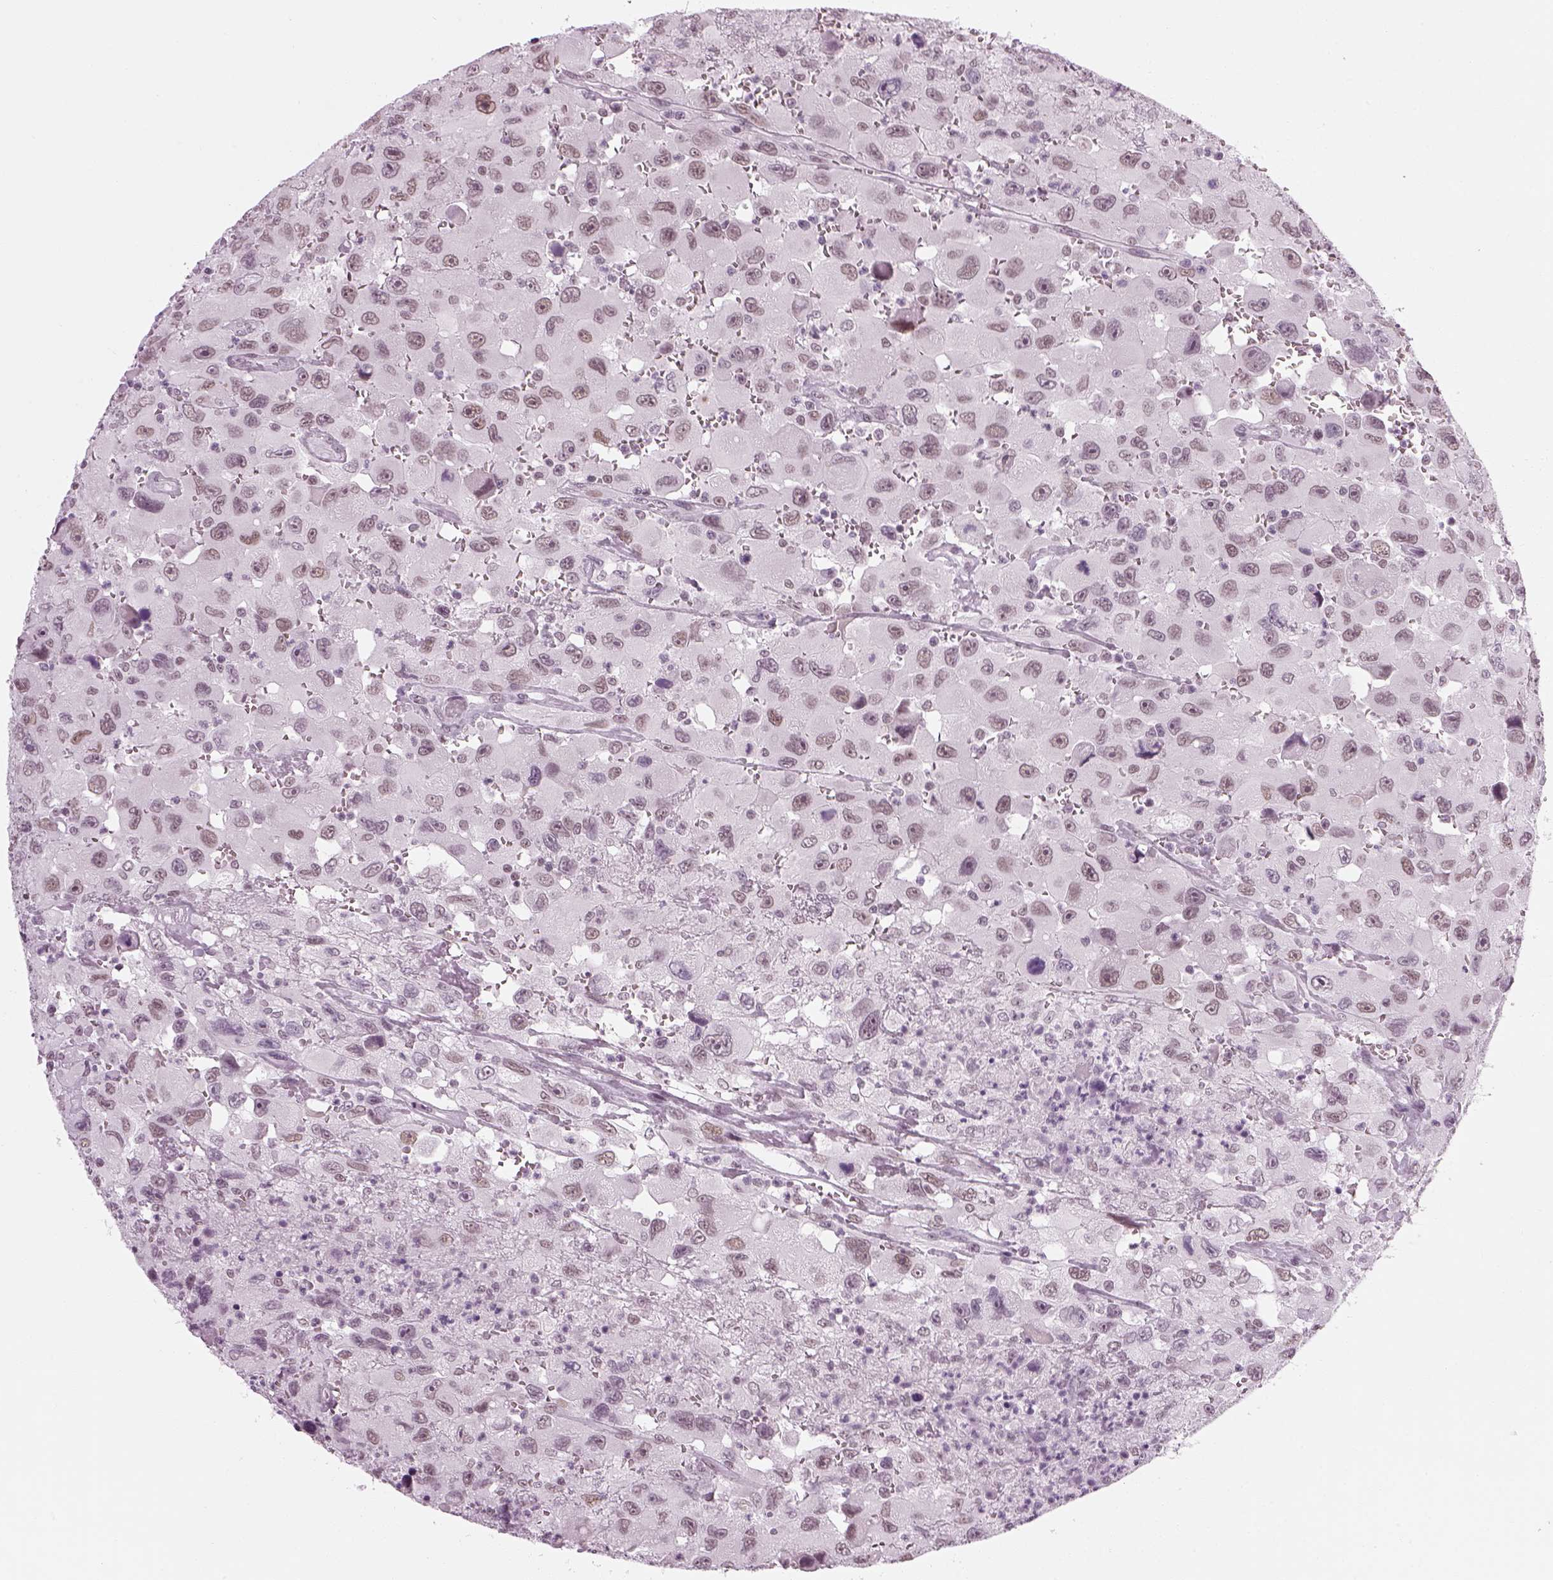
{"staining": {"intensity": "weak", "quantity": "<25%", "location": "nuclear"}, "tissue": "head and neck cancer", "cell_type": "Tumor cells", "image_type": "cancer", "snomed": [{"axis": "morphology", "description": "Squamous cell carcinoma, NOS"}, {"axis": "morphology", "description": "Squamous cell carcinoma, metastatic, NOS"}, {"axis": "topography", "description": "Oral tissue"}, {"axis": "topography", "description": "Head-Neck"}], "caption": "Immunohistochemistry (IHC) of human head and neck cancer (metastatic squamous cell carcinoma) displays no expression in tumor cells.", "gene": "KCNG2", "patient": {"sex": "female", "age": 85}}